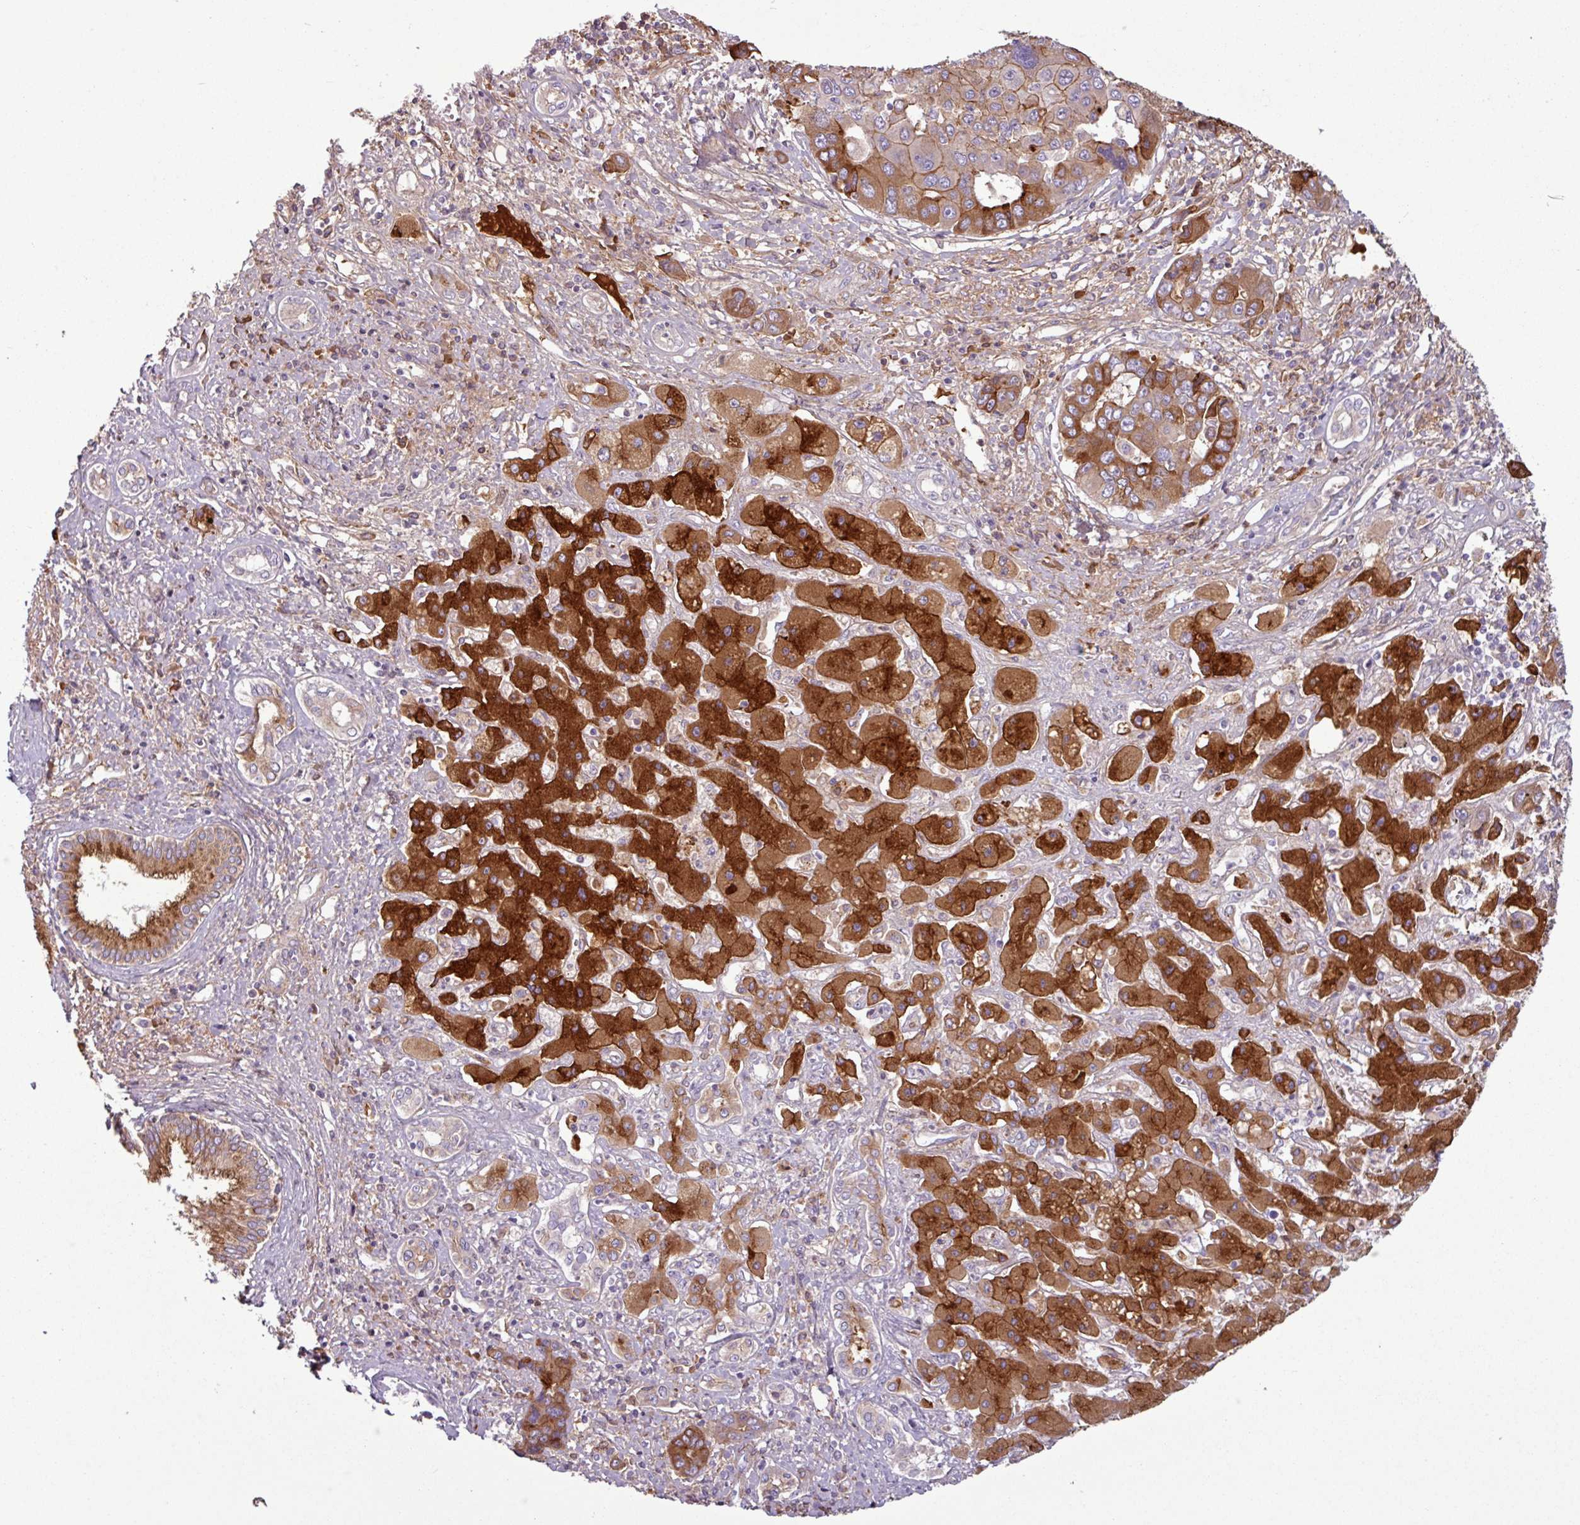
{"staining": {"intensity": "strong", "quantity": "25%-75%", "location": "cytoplasmic/membranous"}, "tissue": "liver cancer", "cell_type": "Tumor cells", "image_type": "cancer", "snomed": [{"axis": "morphology", "description": "Cholangiocarcinoma"}, {"axis": "topography", "description": "Liver"}], "caption": "Immunohistochemical staining of human liver cholangiocarcinoma demonstrates high levels of strong cytoplasmic/membranous protein positivity in approximately 25%-75% of tumor cells.", "gene": "C4B", "patient": {"sex": "male", "age": 67}}